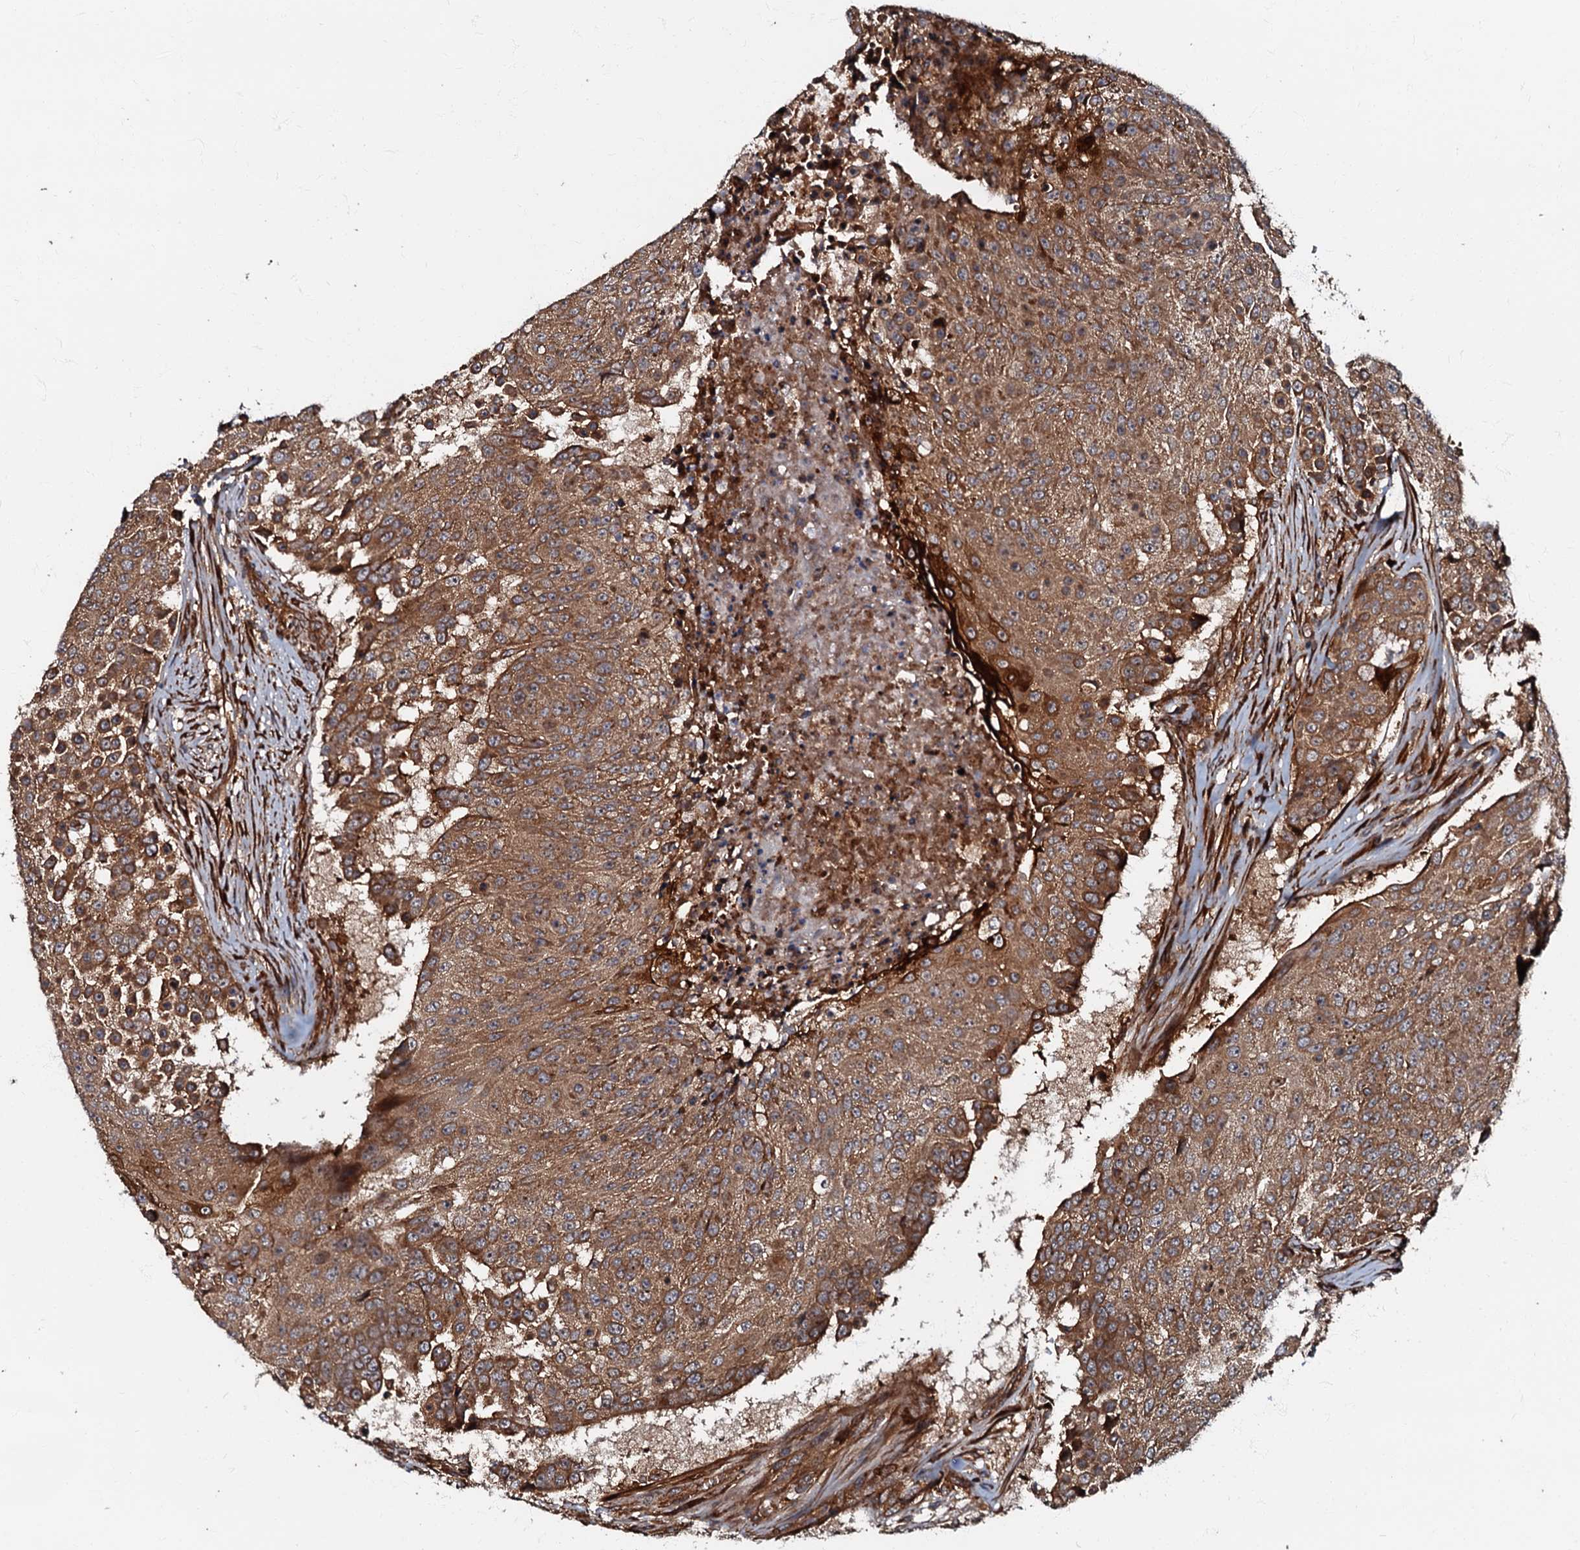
{"staining": {"intensity": "moderate", "quantity": ">75%", "location": "cytoplasmic/membranous"}, "tissue": "urothelial cancer", "cell_type": "Tumor cells", "image_type": "cancer", "snomed": [{"axis": "morphology", "description": "Urothelial carcinoma, High grade"}, {"axis": "topography", "description": "Urinary bladder"}], "caption": "Protein expression analysis of high-grade urothelial carcinoma displays moderate cytoplasmic/membranous expression in approximately >75% of tumor cells.", "gene": "BLOC1S6", "patient": {"sex": "female", "age": 63}}